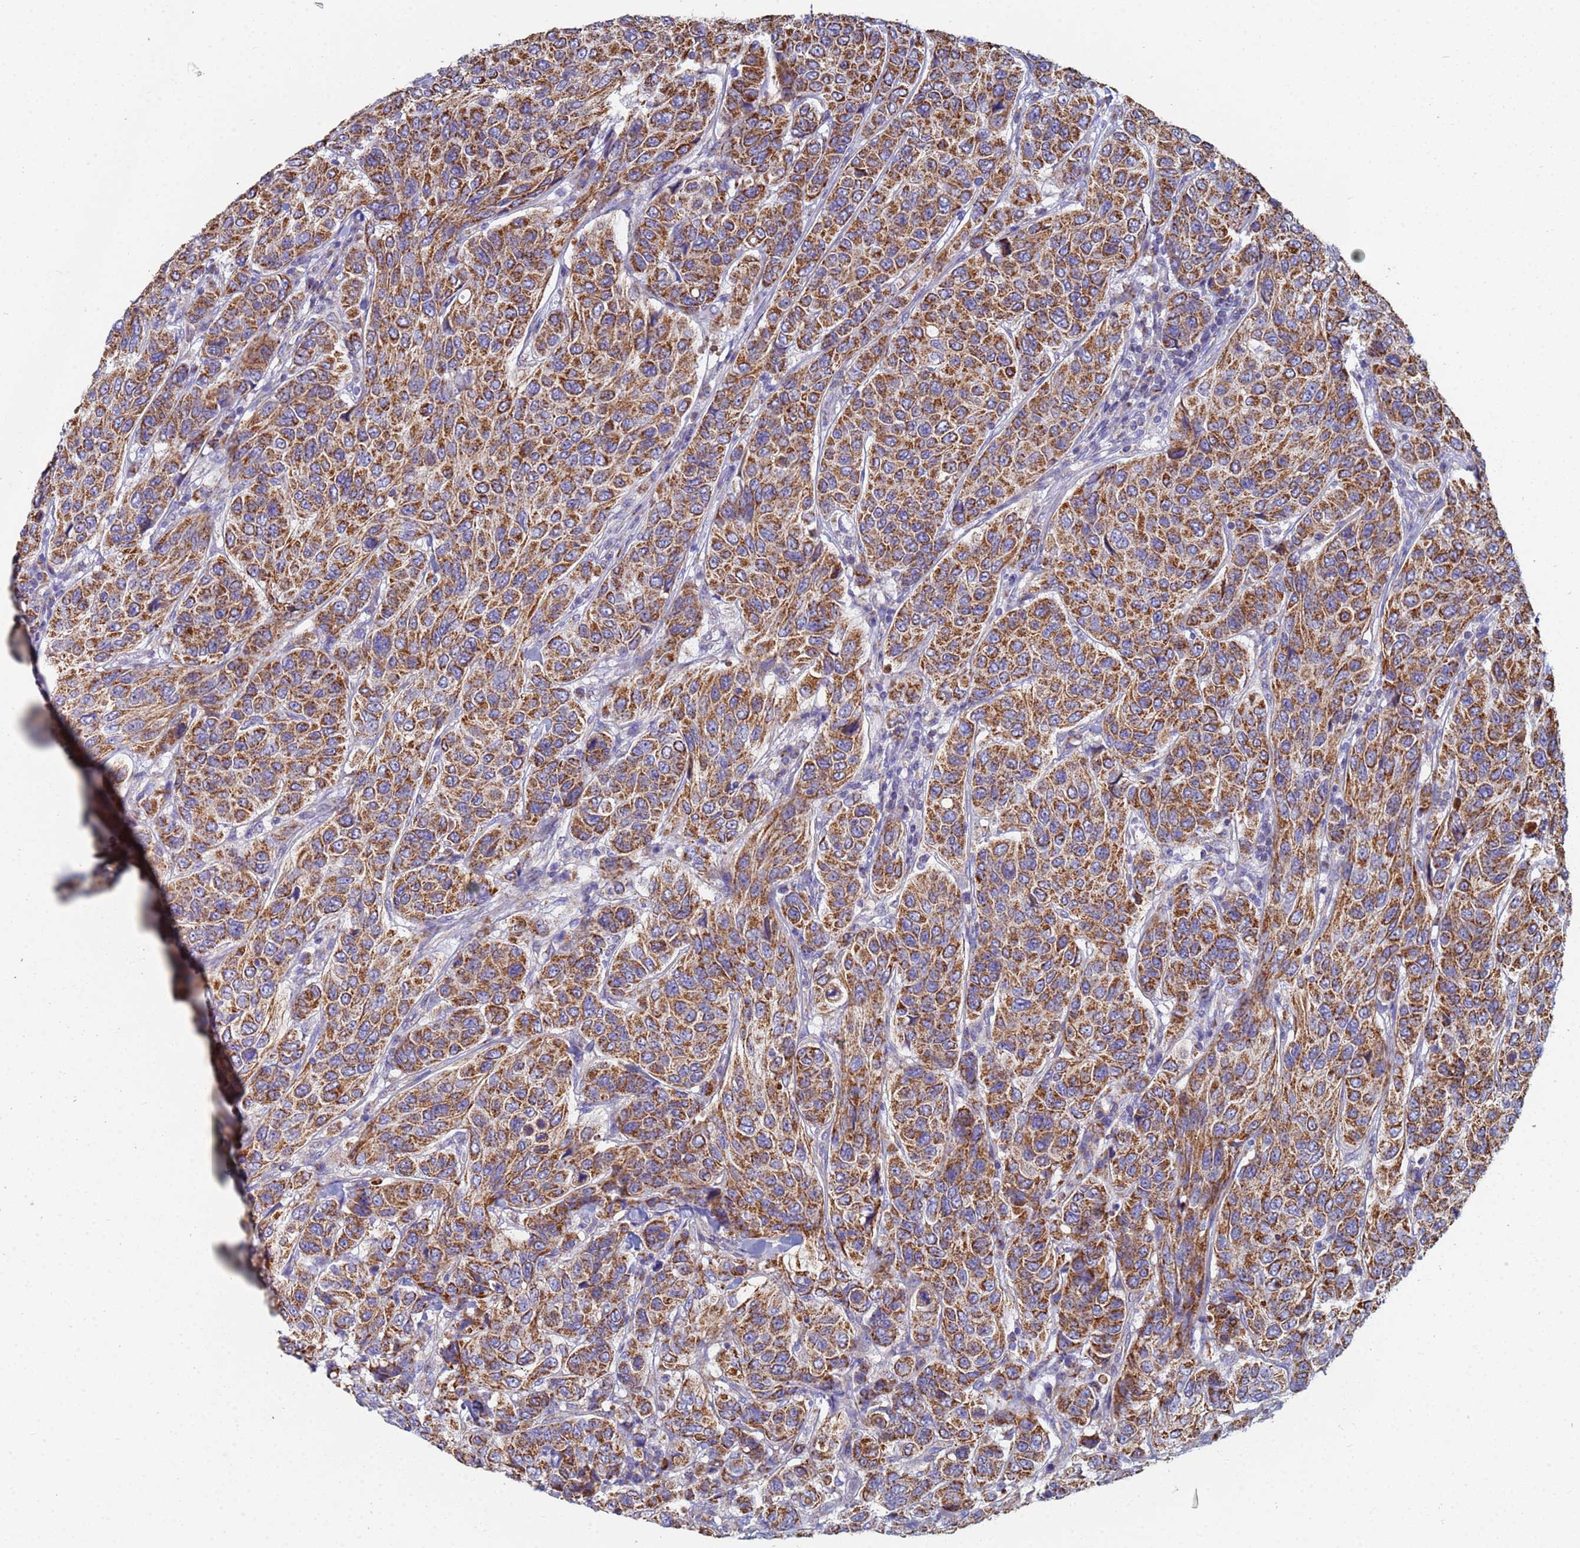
{"staining": {"intensity": "strong", "quantity": ">75%", "location": "cytoplasmic/membranous"}, "tissue": "breast cancer", "cell_type": "Tumor cells", "image_type": "cancer", "snomed": [{"axis": "morphology", "description": "Duct carcinoma"}, {"axis": "topography", "description": "Breast"}], "caption": "Human breast infiltrating ductal carcinoma stained with a brown dye demonstrates strong cytoplasmic/membranous positive expression in about >75% of tumor cells.", "gene": "UQCRH", "patient": {"sex": "female", "age": 55}}